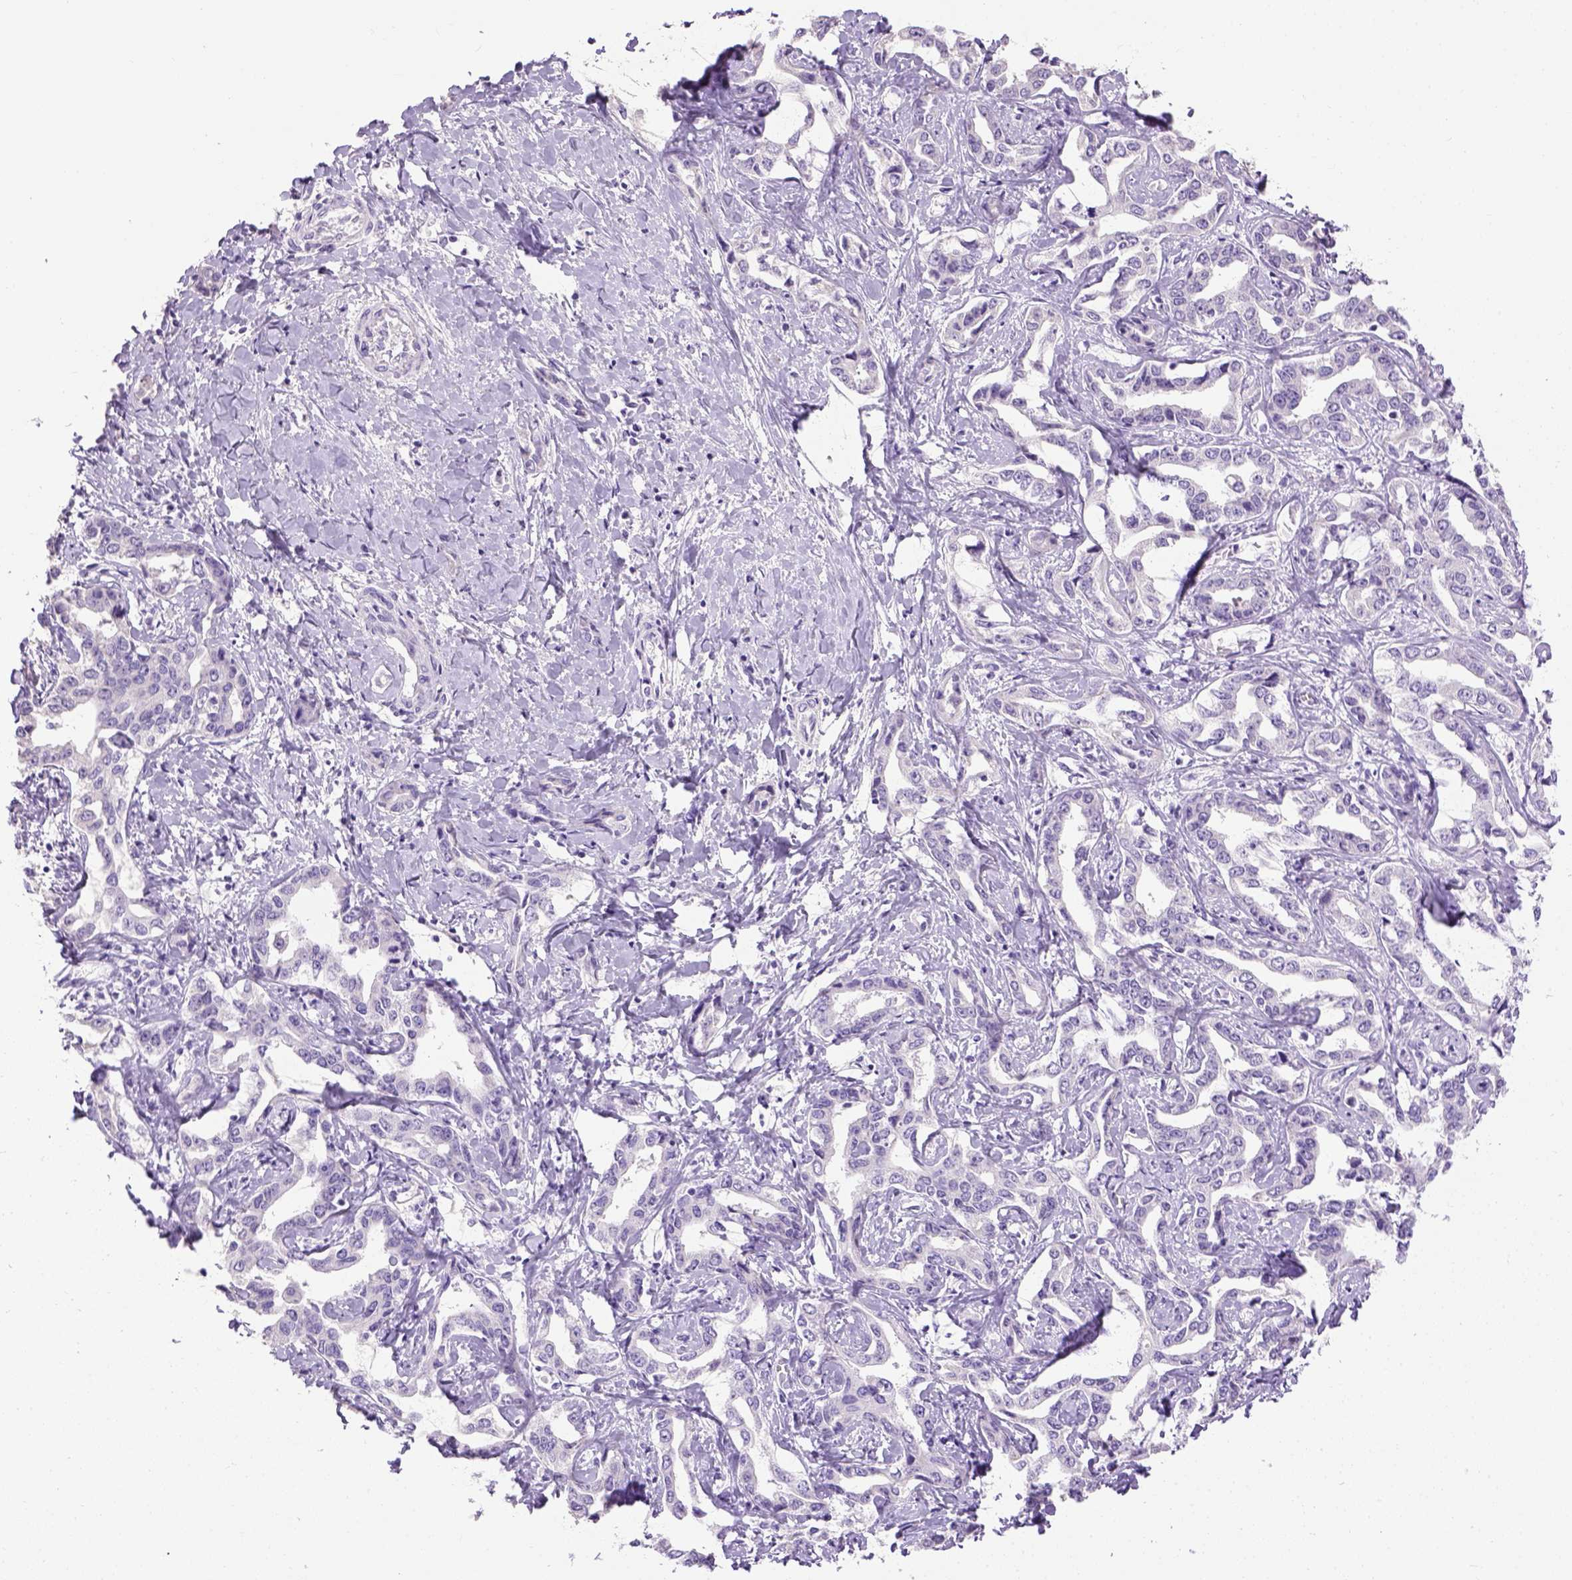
{"staining": {"intensity": "negative", "quantity": "none", "location": "none"}, "tissue": "liver cancer", "cell_type": "Tumor cells", "image_type": "cancer", "snomed": [{"axis": "morphology", "description": "Cholangiocarcinoma"}, {"axis": "topography", "description": "Liver"}], "caption": "A high-resolution image shows immunohistochemistry staining of liver cancer (cholangiocarcinoma), which exhibits no significant expression in tumor cells.", "gene": "CYP24A1", "patient": {"sex": "male", "age": 59}}